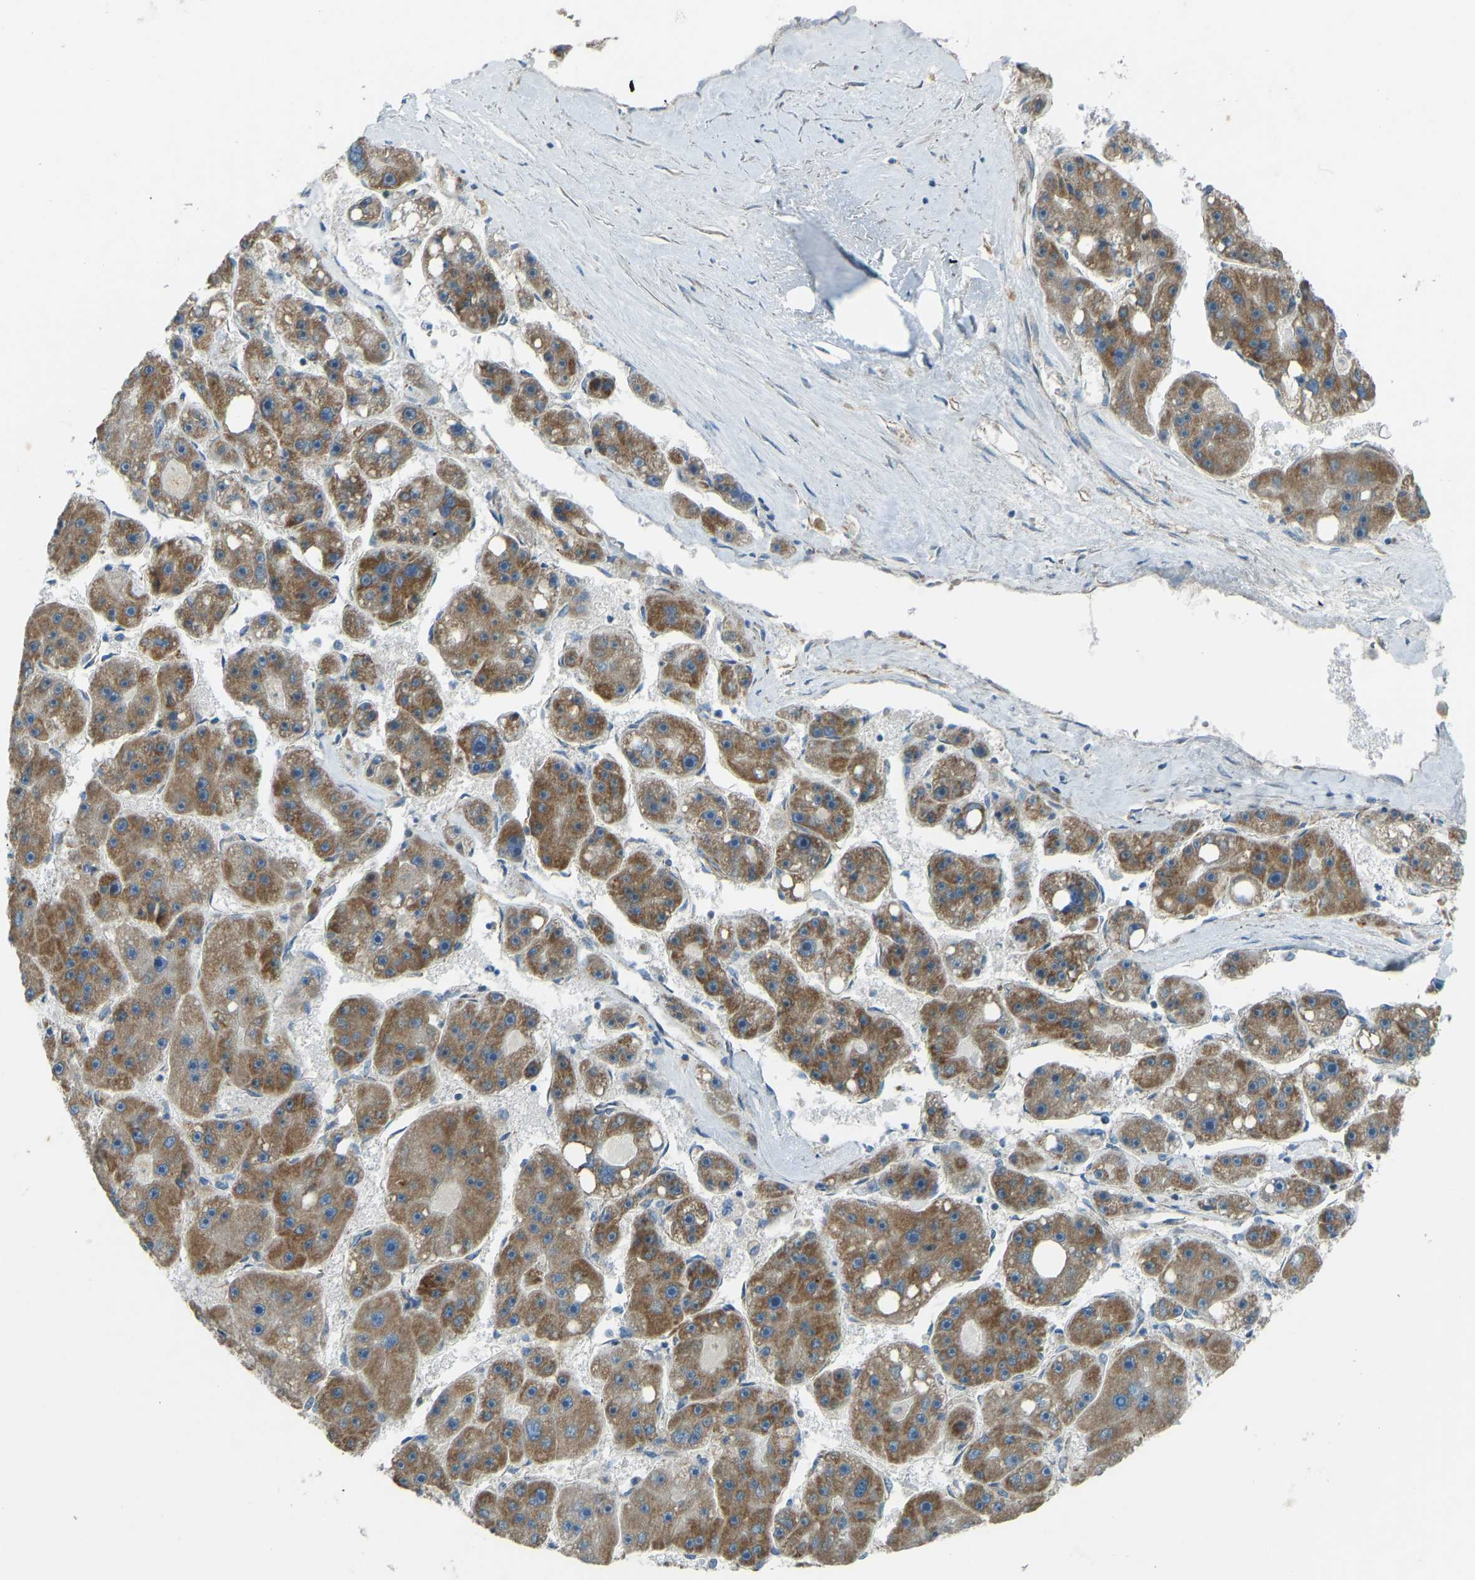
{"staining": {"intensity": "strong", "quantity": ">75%", "location": "cytoplasmic/membranous"}, "tissue": "liver cancer", "cell_type": "Tumor cells", "image_type": "cancer", "snomed": [{"axis": "morphology", "description": "Carcinoma, Hepatocellular, NOS"}, {"axis": "topography", "description": "Liver"}], "caption": "Immunohistochemical staining of hepatocellular carcinoma (liver) shows high levels of strong cytoplasmic/membranous expression in approximately >75% of tumor cells. (DAB IHC, brown staining for protein, blue staining for nuclei).", "gene": "STAU2", "patient": {"sex": "female", "age": 61}}